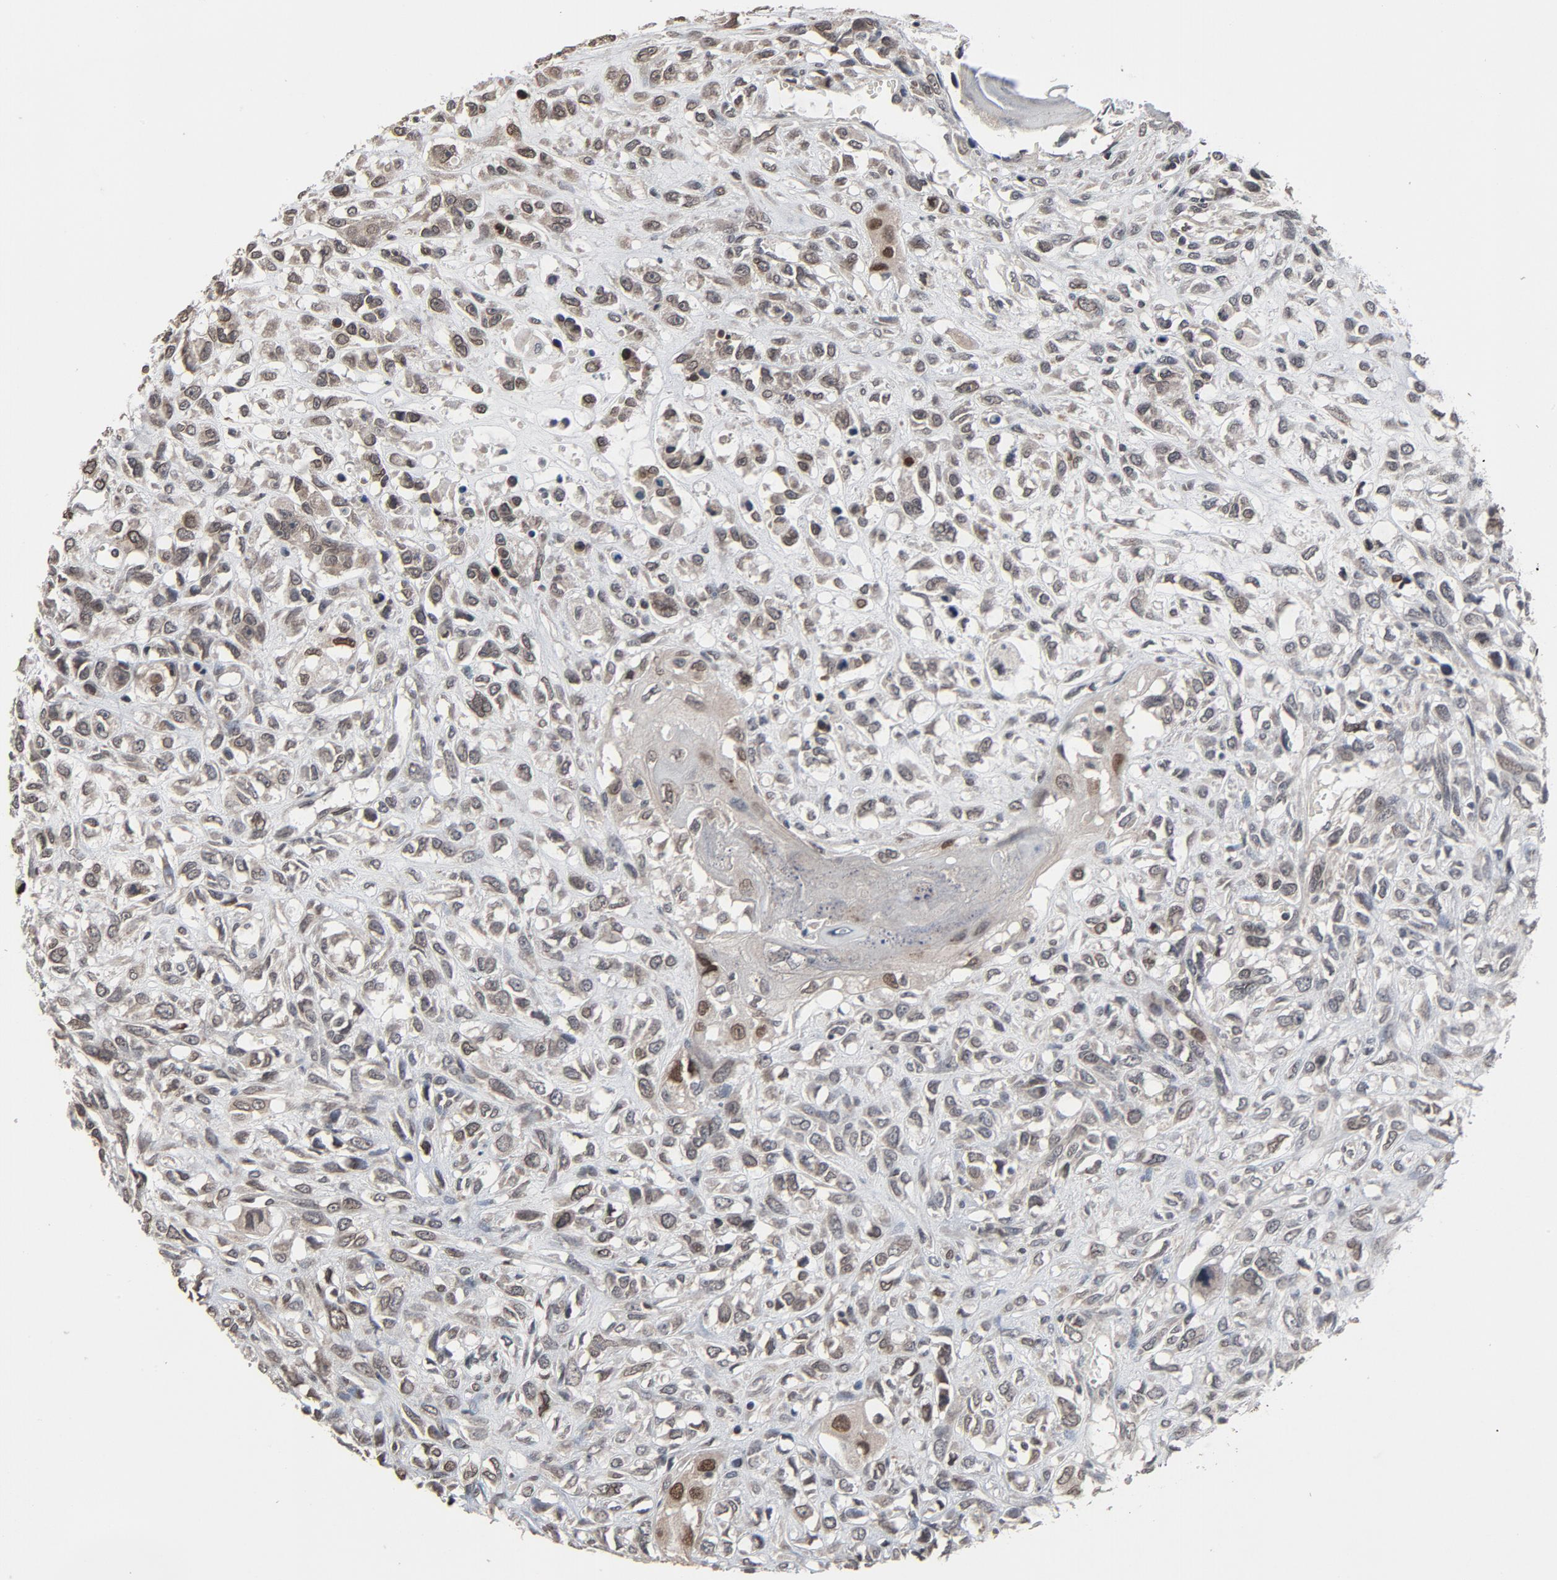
{"staining": {"intensity": "weak", "quantity": ">75%", "location": "cytoplasmic/membranous,nuclear"}, "tissue": "head and neck cancer", "cell_type": "Tumor cells", "image_type": "cancer", "snomed": [{"axis": "morphology", "description": "Necrosis, NOS"}, {"axis": "morphology", "description": "Neoplasm, malignant, NOS"}, {"axis": "topography", "description": "Salivary gland"}, {"axis": "topography", "description": "Head-Neck"}], "caption": "Malignant neoplasm (head and neck) stained with a brown dye reveals weak cytoplasmic/membranous and nuclear positive expression in about >75% of tumor cells.", "gene": "POM121", "patient": {"sex": "male", "age": 43}}